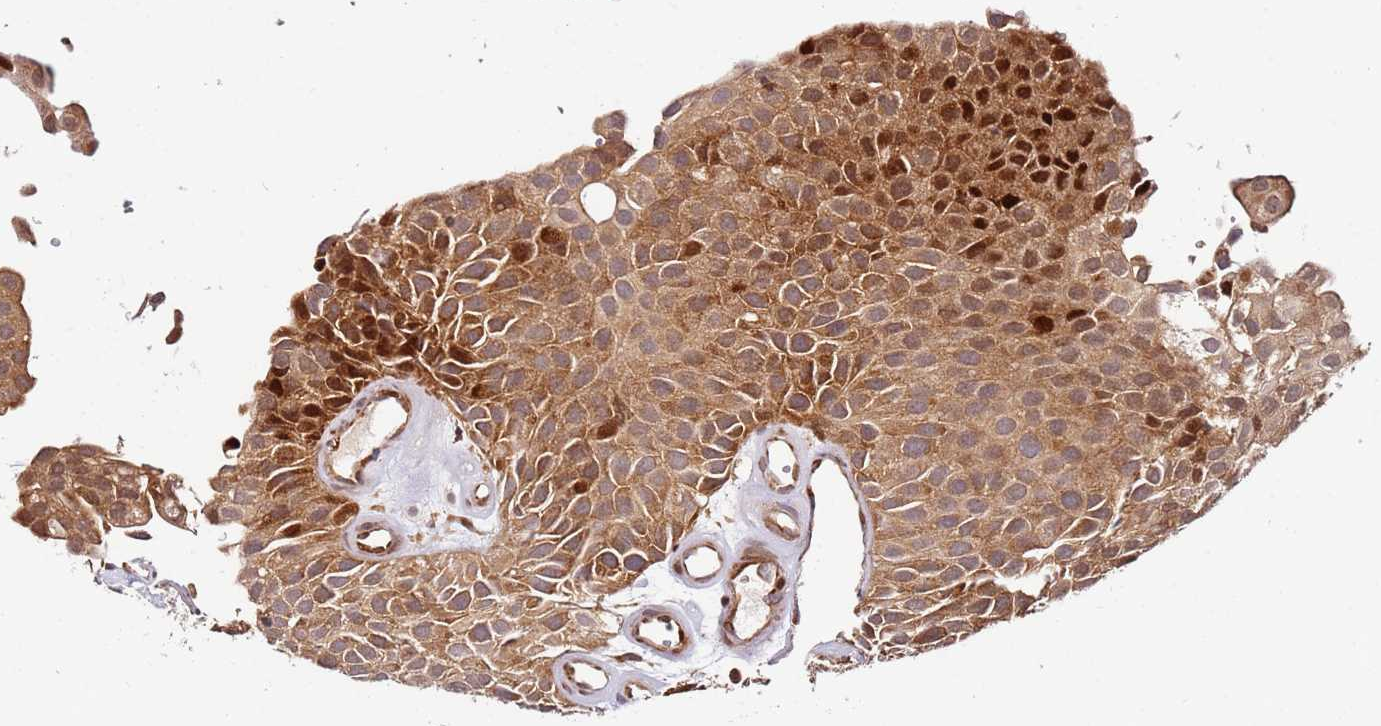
{"staining": {"intensity": "strong", "quantity": ">75%", "location": "cytoplasmic/membranous,nuclear"}, "tissue": "urothelial cancer", "cell_type": "Tumor cells", "image_type": "cancer", "snomed": [{"axis": "morphology", "description": "Urothelial carcinoma, Low grade"}, {"axis": "topography", "description": "Urinary bladder"}], "caption": "High-power microscopy captured an IHC micrograph of urothelial cancer, revealing strong cytoplasmic/membranous and nuclear positivity in approximately >75% of tumor cells.", "gene": "RPS3A", "patient": {"sex": "male", "age": 88}}